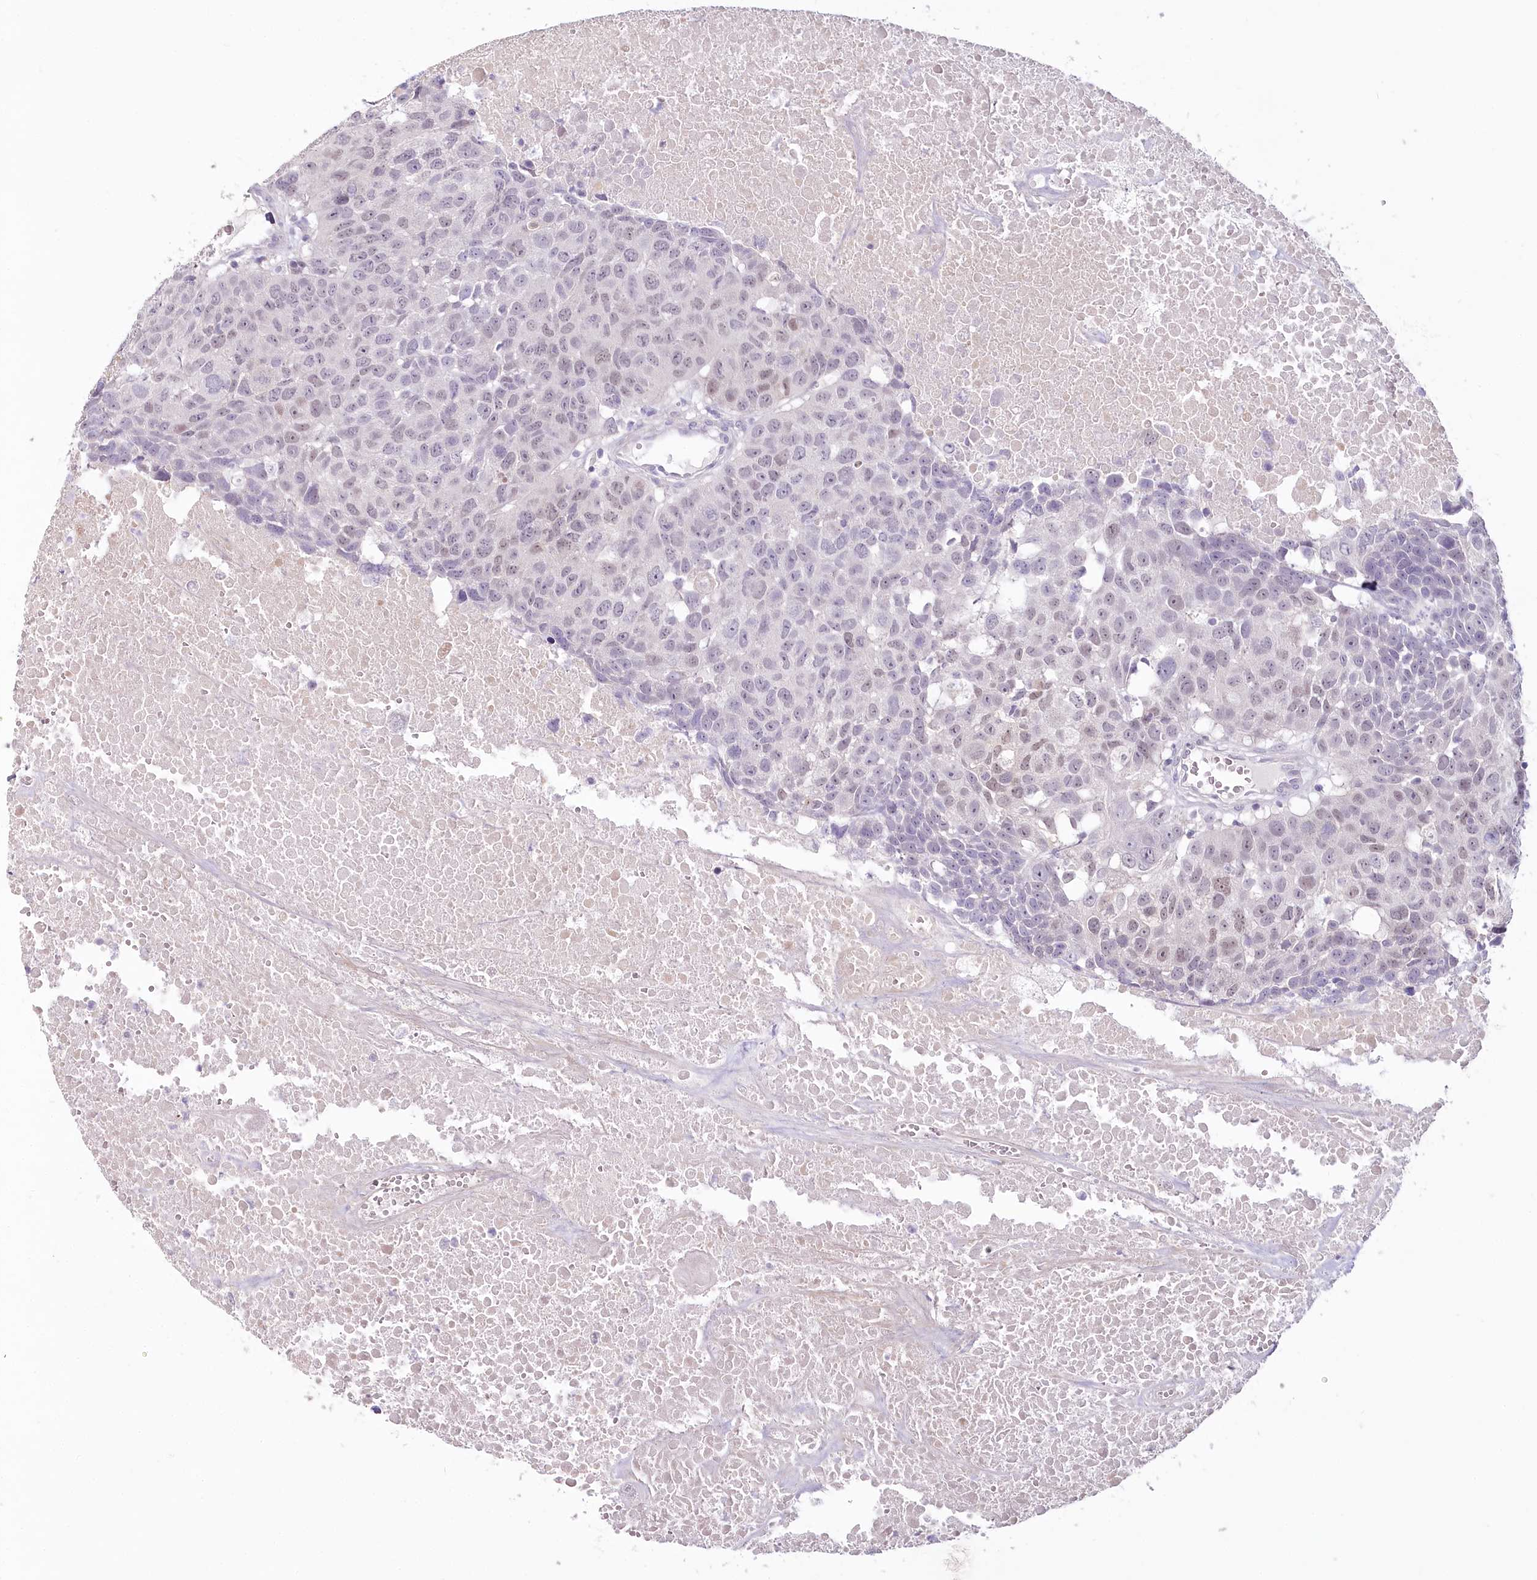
{"staining": {"intensity": "weak", "quantity": "<25%", "location": "nuclear"}, "tissue": "head and neck cancer", "cell_type": "Tumor cells", "image_type": "cancer", "snomed": [{"axis": "morphology", "description": "Squamous cell carcinoma, NOS"}, {"axis": "topography", "description": "Head-Neck"}], "caption": "This photomicrograph is of head and neck cancer (squamous cell carcinoma) stained with immunohistochemistry (IHC) to label a protein in brown with the nuclei are counter-stained blue. There is no staining in tumor cells.", "gene": "USP11", "patient": {"sex": "male", "age": 66}}